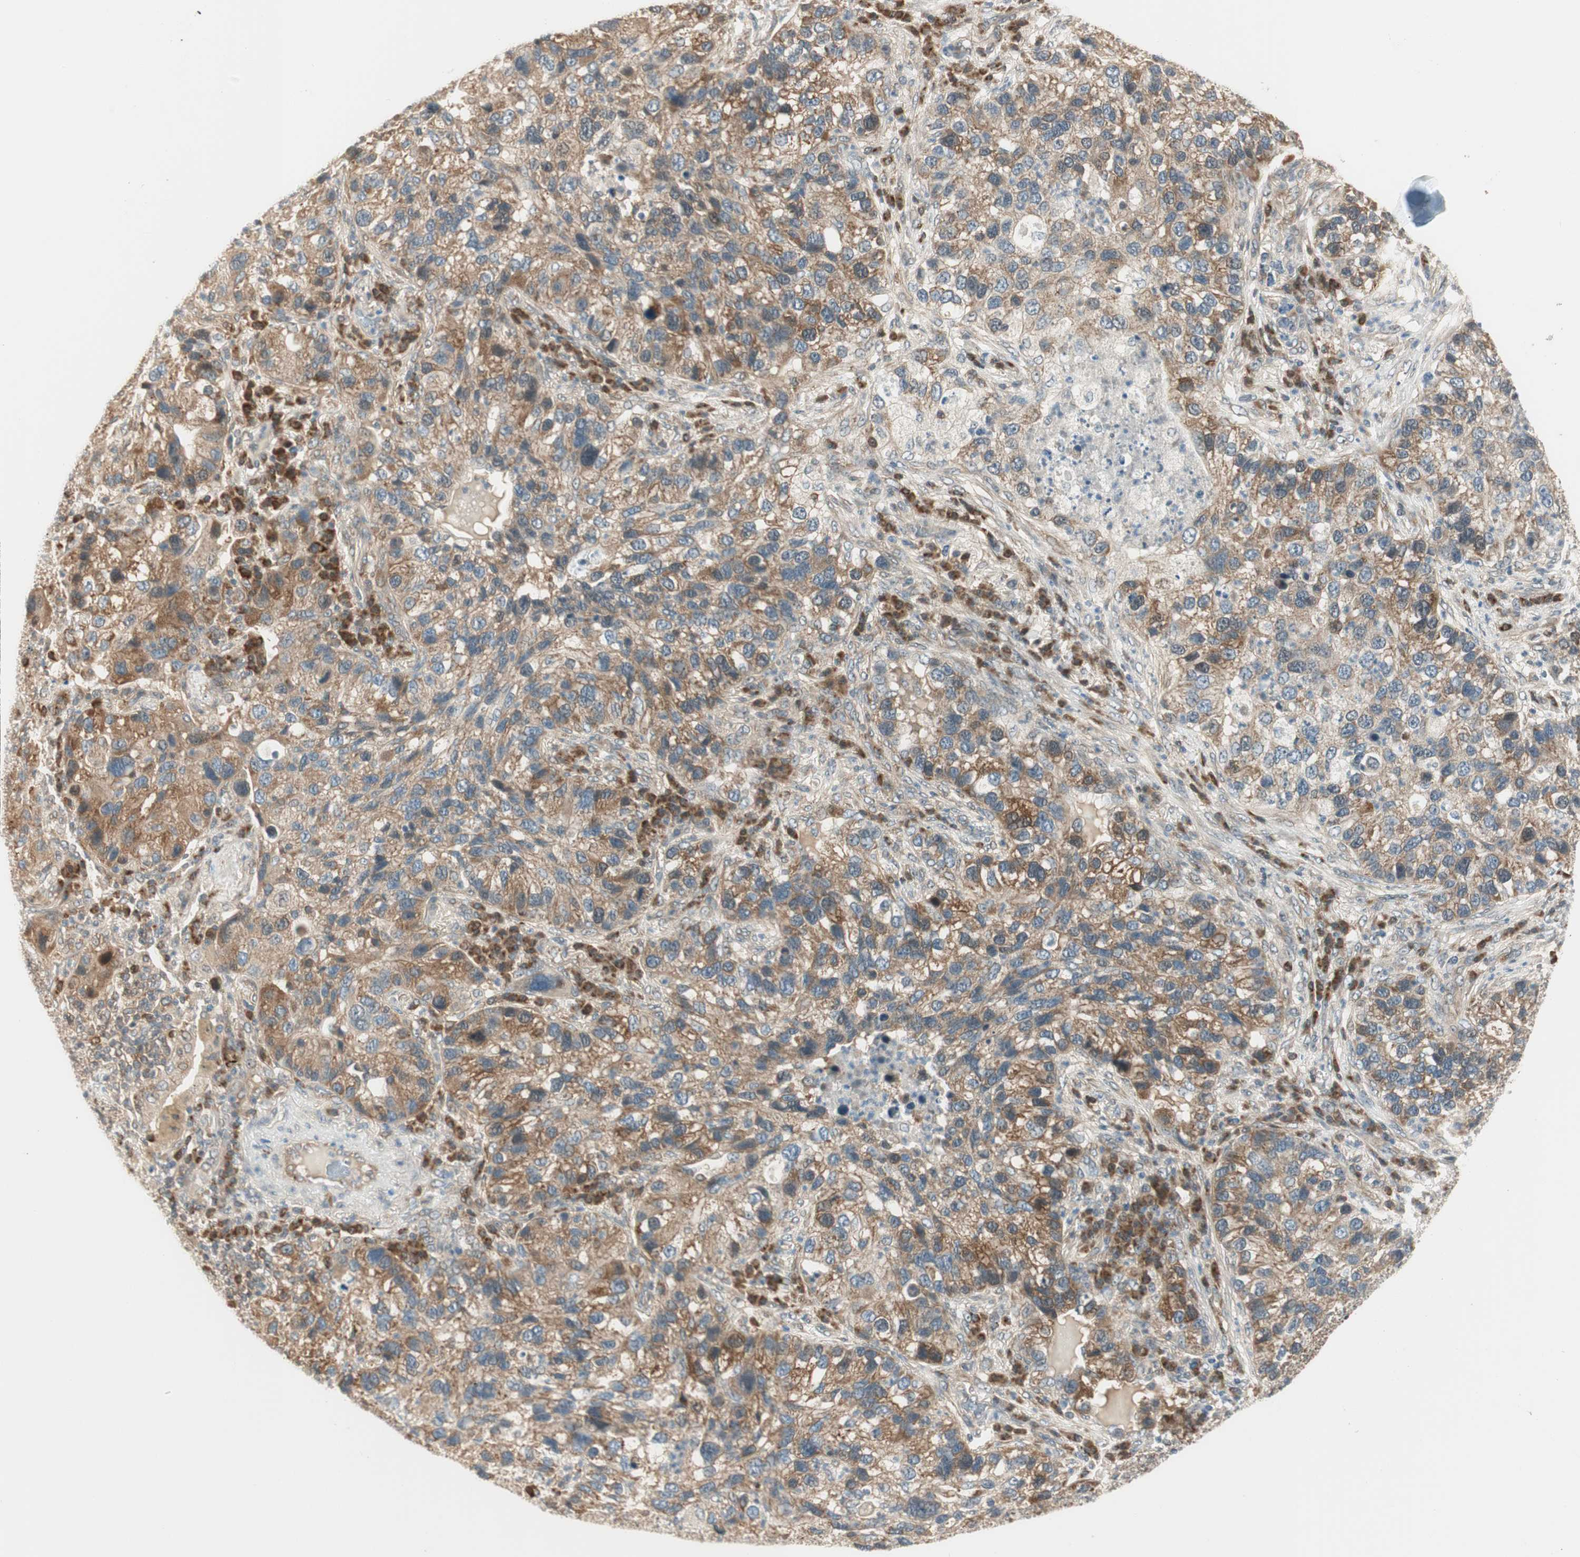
{"staining": {"intensity": "weak", "quantity": "25%-75%", "location": "cytoplasmic/membranous"}, "tissue": "lung cancer", "cell_type": "Tumor cells", "image_type": "cancer", "snomed": [{"axis": "morphology", "description": "Normal tissue, NOS"}, {"axis": "morphology", "description": "Adenocarcinoma, NOS"}, {"axis": "topography", "description": "Bronchus"}, {"axis": "topography", "description": "Lung"}], "caption": "Tumor cells exhibit weak cytoplasmic/membranous staining in approximately 25%-75% of cells in adenocarcinoma (lung).", "gene": "IPO5", "patient": {"sex": "male", "age": 54}}